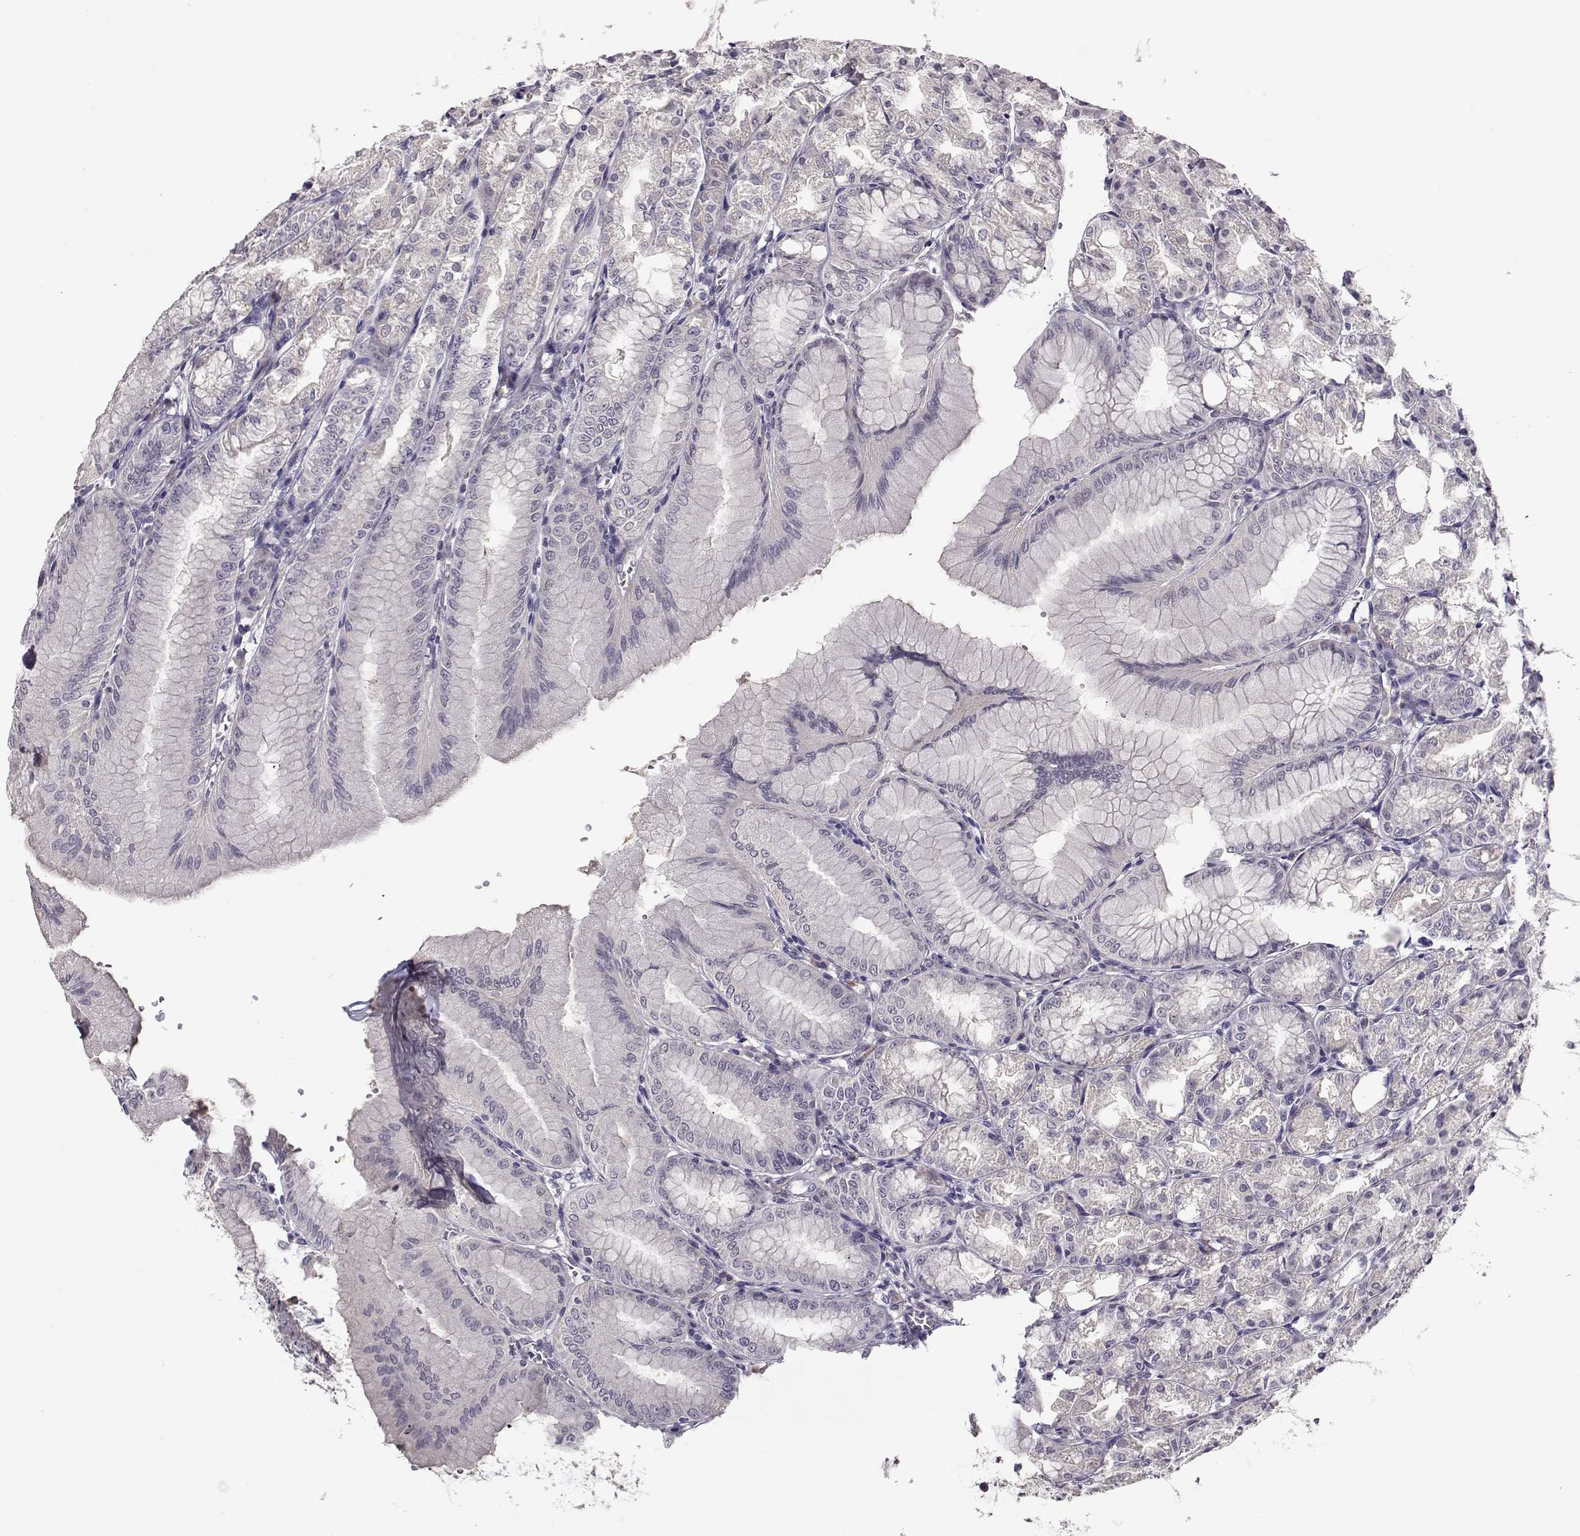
{"staining": {"intensity": "negative", "quantity": "none", "location": "none"}, "tissue": "stomach", "cell_type": "Glandular cells", "image_type": "normal", "snomed": [{"axis": "morphology", "description": "Normal tissue, NOS"}, {"axis": "topography", "description": "Stomach, lower"}], "caption": "High magnification brightfield microscopy of benign stomach stained with DAB (3,3'-diaminobenzidine) (brown) and counterstained with hematoxylin (blue): glandular cells show no significant positivity.", "gene": "RHOXF2", "patient": {"sex": "male", "age": 71}}